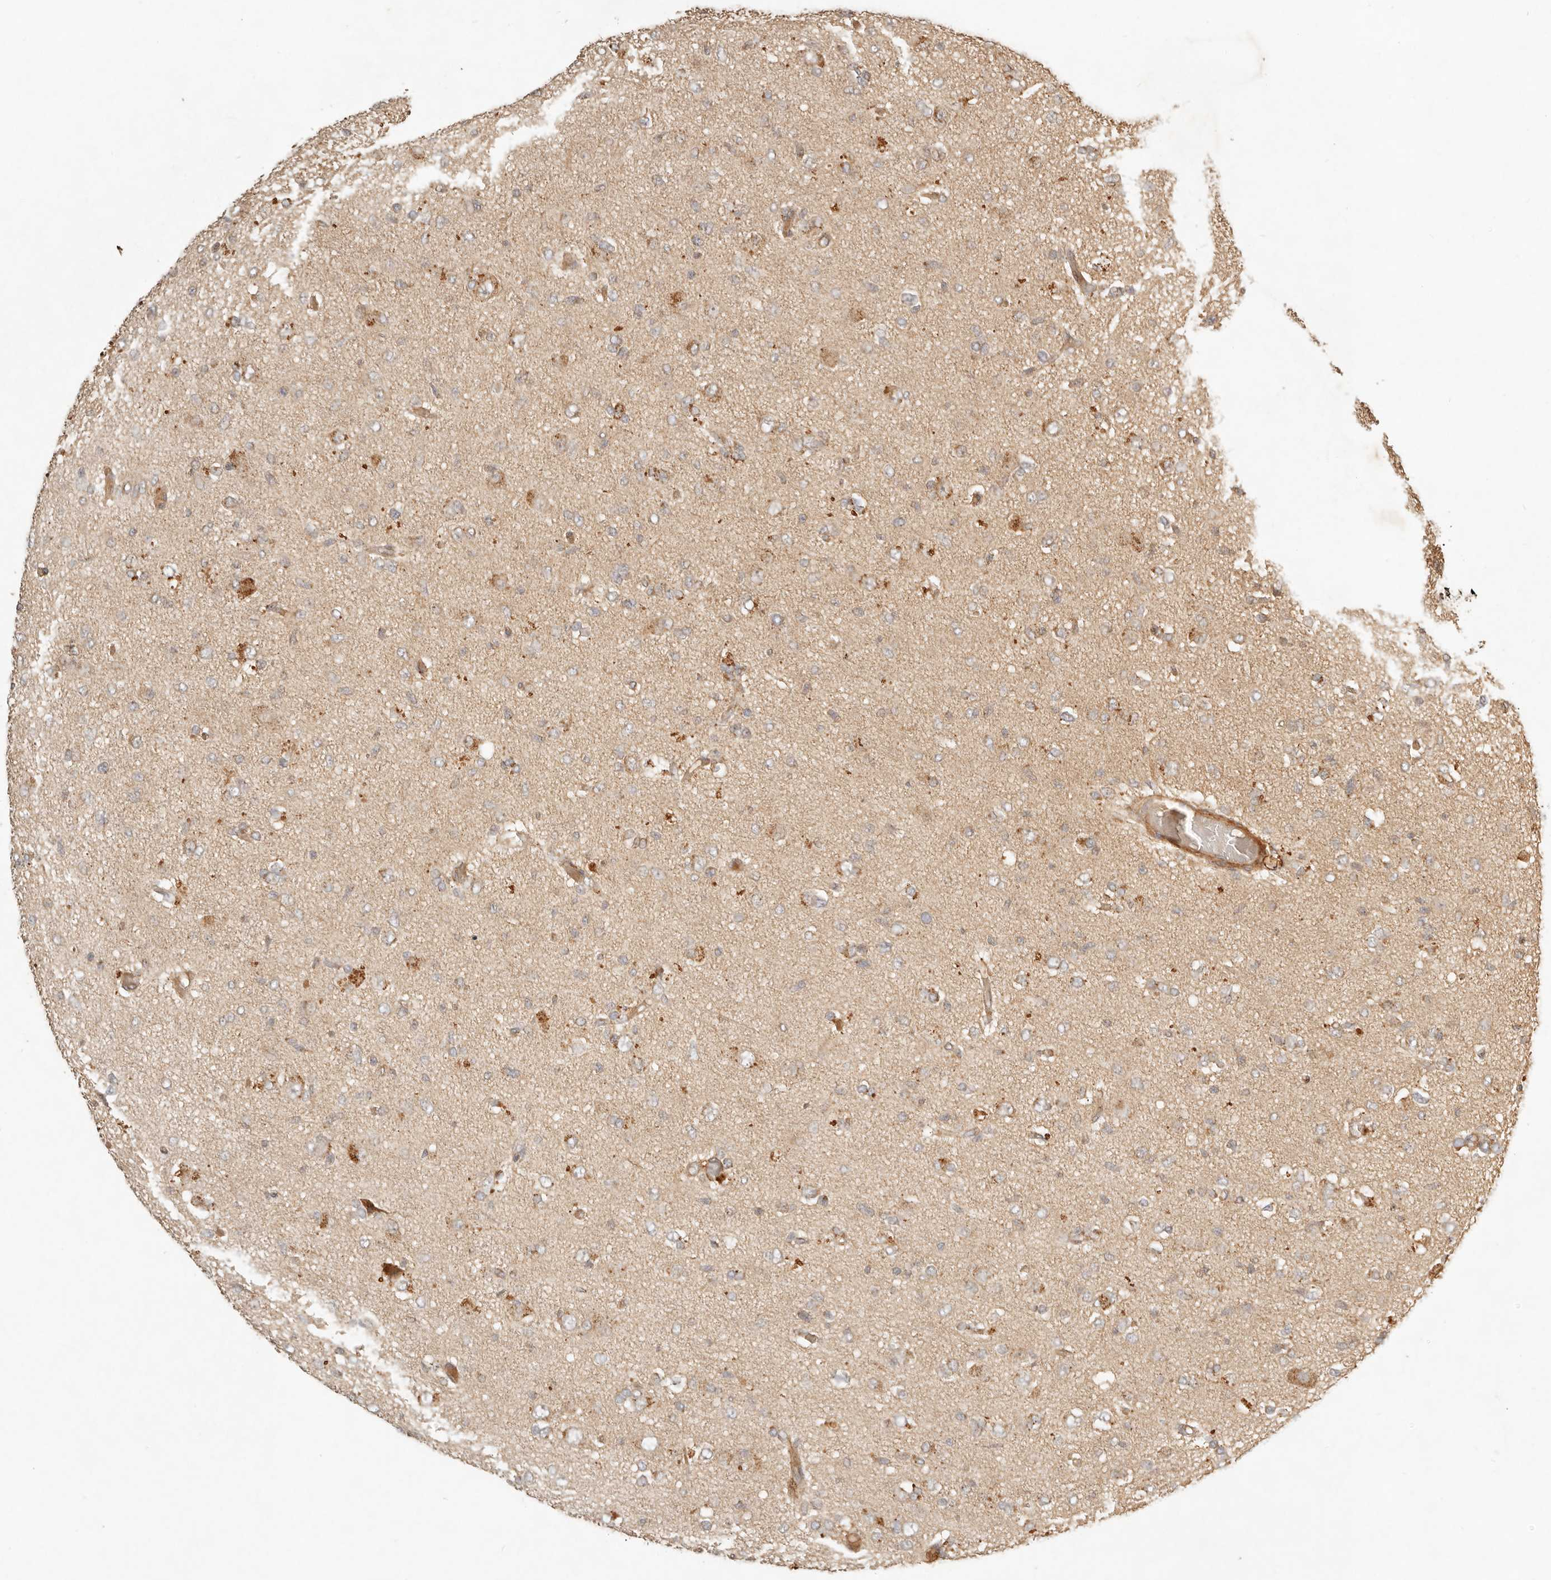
{"staining": {"intensity": "moderate", "quantity": "25%-75%", "location": "cytoplasmic/membranous"}, "tissue": "glioma", "cell_type": "Tumor cells", "image_type": "cancer", "snomed": [{"axis": "morphology", "description": "Glioma, malignant, High grade"}, {"axis": "topography", "description": "Brain"}], "caption": "High-grade glioma (malignant) stained for a protein (brown) demonstrates moderate cytoplasmic/membranous positive positivity in about 25%-75% of tumor cells.", "gene": "CLEC4C", "patient": {"sex": "female", "age": 59}}